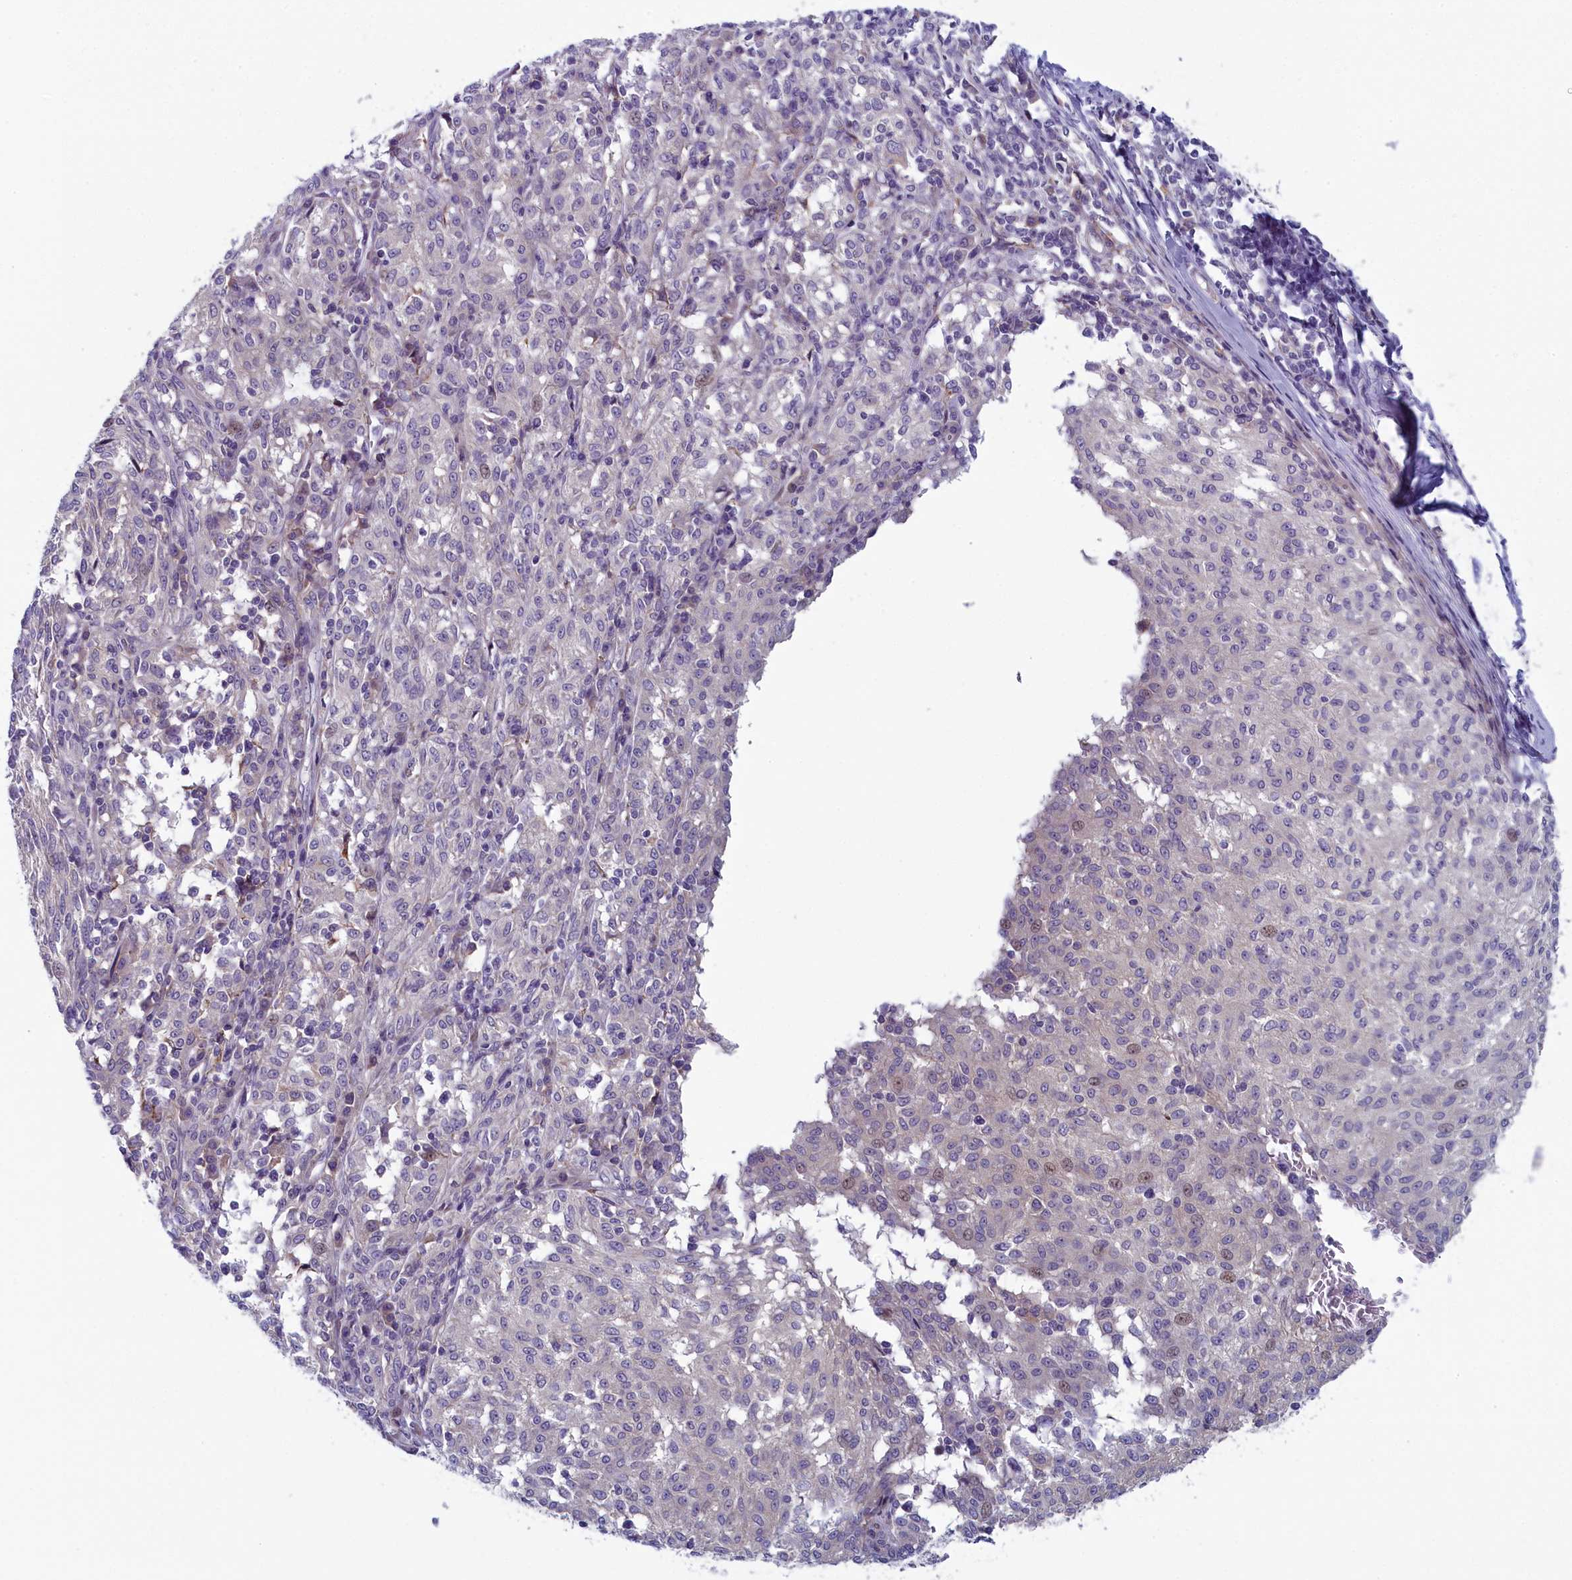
{"staining": {"intensity": "negative", "quantity": "none", "location": "none"}, "tissue": "melanoma", "cell_type": "Tumor cells", "image_type": "cancer", "snomed": [{"axis": "morphology", "description": "Malignant melanoma, NOS"}, {"axis": "topography", "description": "Skin"}], "caption": "The histopathology image shows no significant staining in tumor cells of melanoma. Nuclei are stained in blue.", "gene": "ANKRD39", "patient": {"sex": "female", "age": 72}}